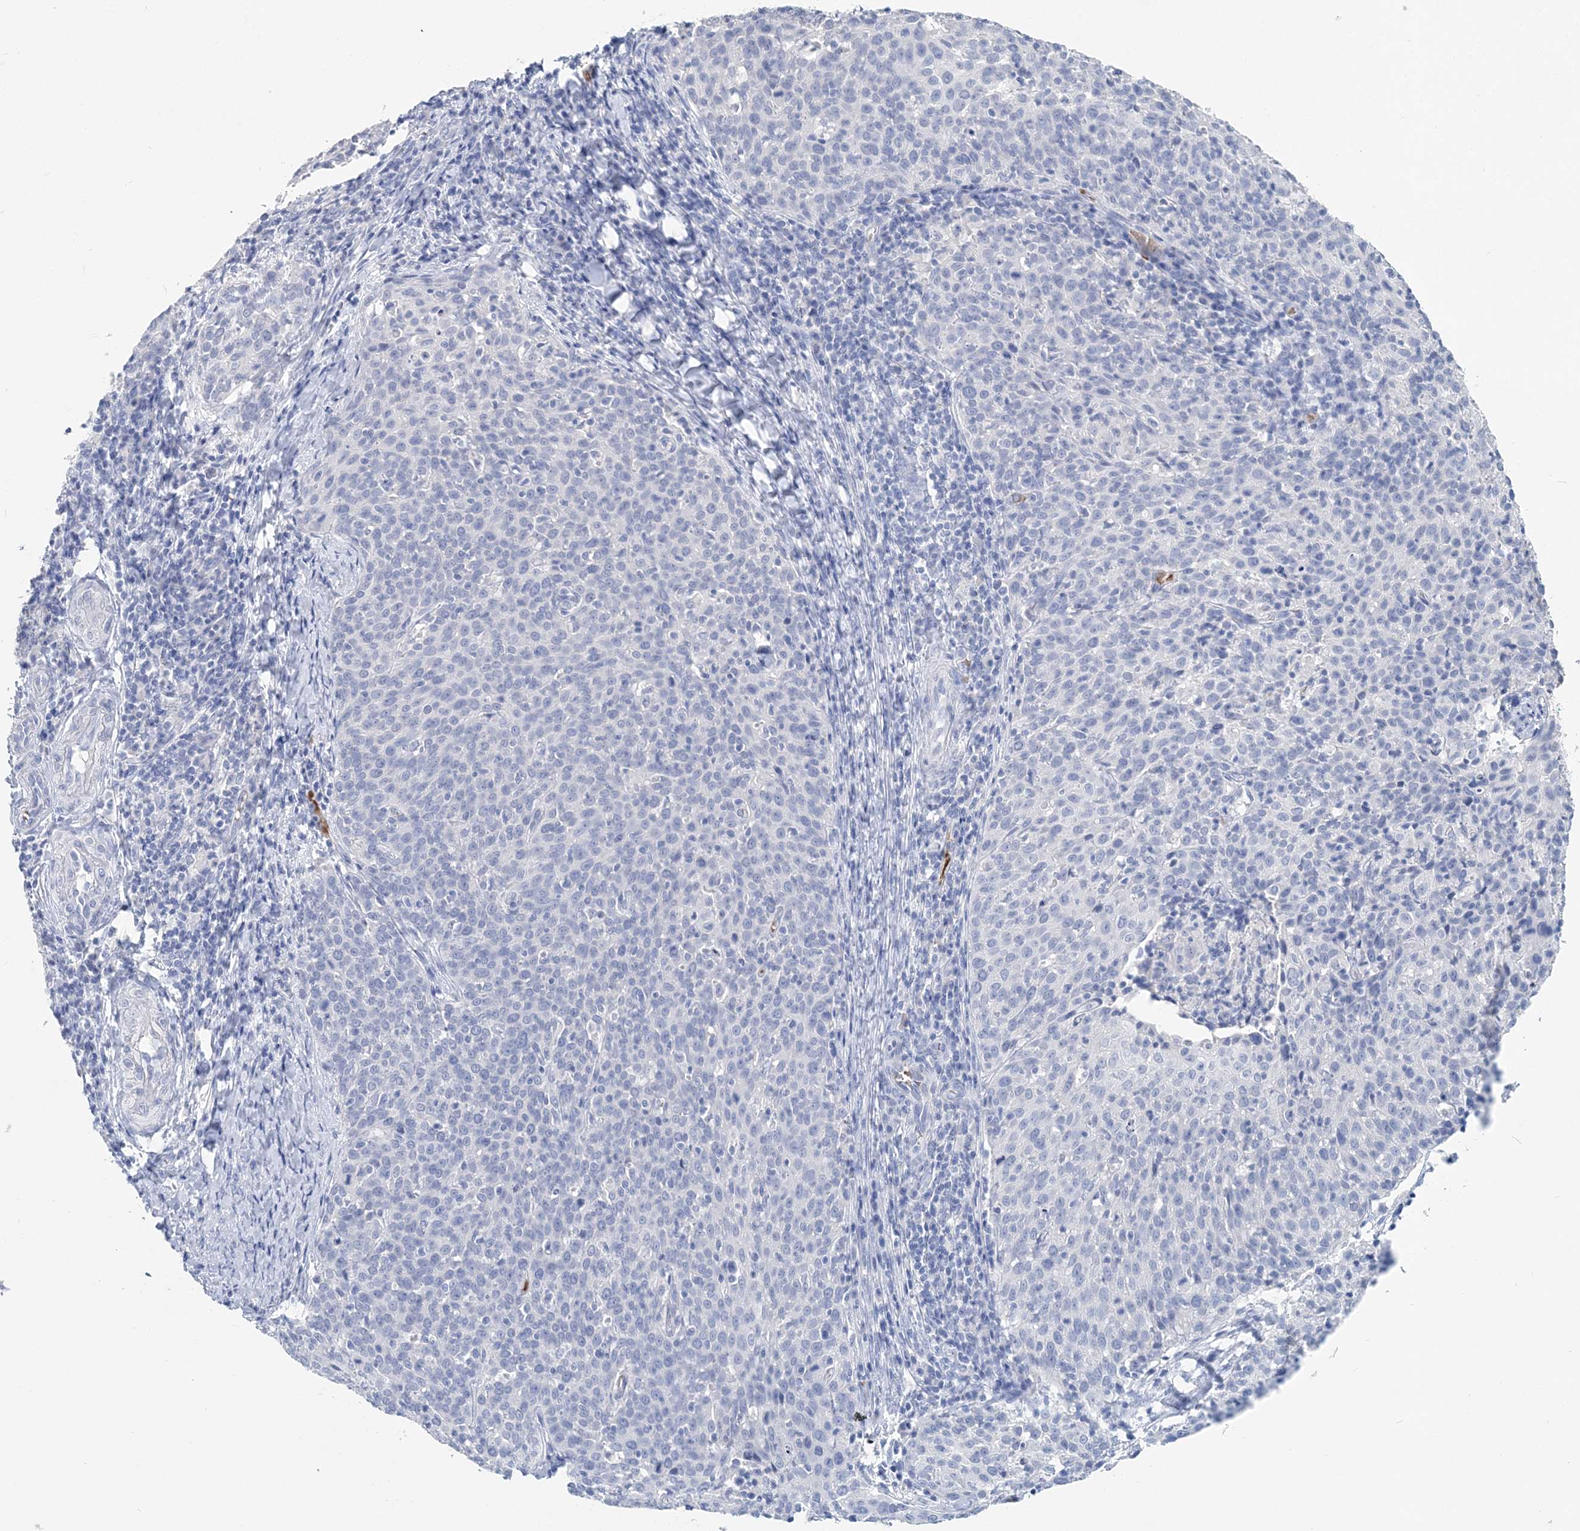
{"staining": {"intensity": "negative", "quantity": "none", "location": "none"}, "tissue": "cervical cancer", "cell_type": "Tumor cells", "image_type": "cancer", "snomed": [{"axis": "morphology", "description": "Squamous cell carcinoma, NOS"}, {"axis": "topography", "description": "Cervix"}], "caption": "IHC histopathology image of neoplastic tissue: cervical squamous cell carcinoma stained with DAB (3,3'-diaminobenzidine) displays no significant protein expression in tumor cells.", "gene": "HBA2", "patient": {"sex": "female", "age": 38}}